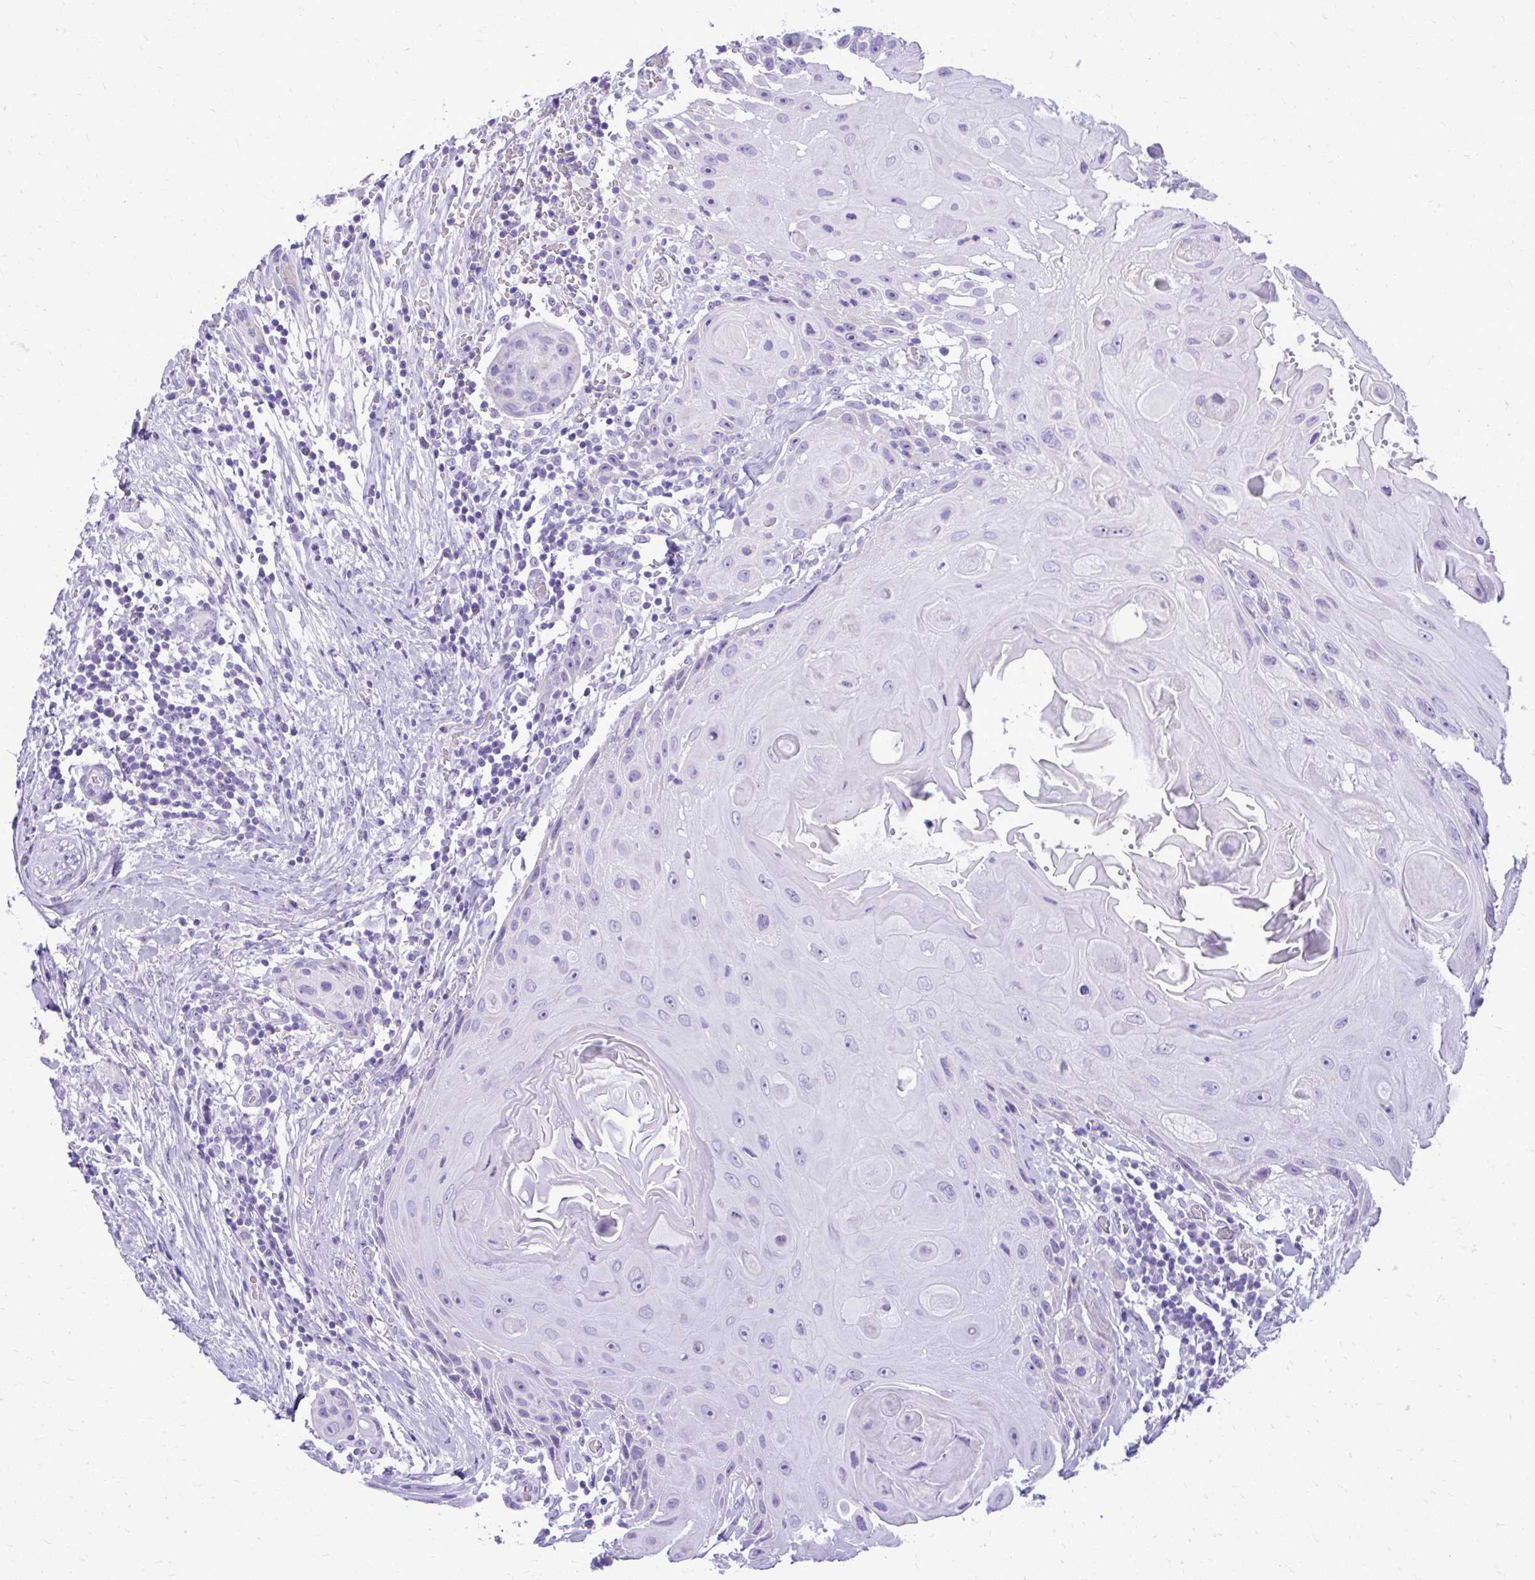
{"staining": {"intensity": "negative", "quantity": "none", "location": "none"}, "tissue": "head and neck cancer", "cell_type": "Tumor cells", "image_type": "cancer", "snomed": [{"axis": "morphology", "description": "Squamous cell carcinoma, NOS"}, {"axis": "topography", "description": "Oral tissue"}, {"axis": "topography", "description": "Head-Neck"}], "caption": "Immunohistochemistry (IHC) image of neoplastic tissue: squamous cell carcinoma (head and neck) stained with DAB (3,3'-diaminobenzidine) shows no significant protein positivity in tumor cells. The staining was performed using DAB (3,3'-diaminobenzidine) to visualize the protein expression in brown, while the nuclei were stained in blue with hematoxylin (Magnification: 20x).", "gene": "RALYL", "patient": {"sex": "male", "age": 49}}